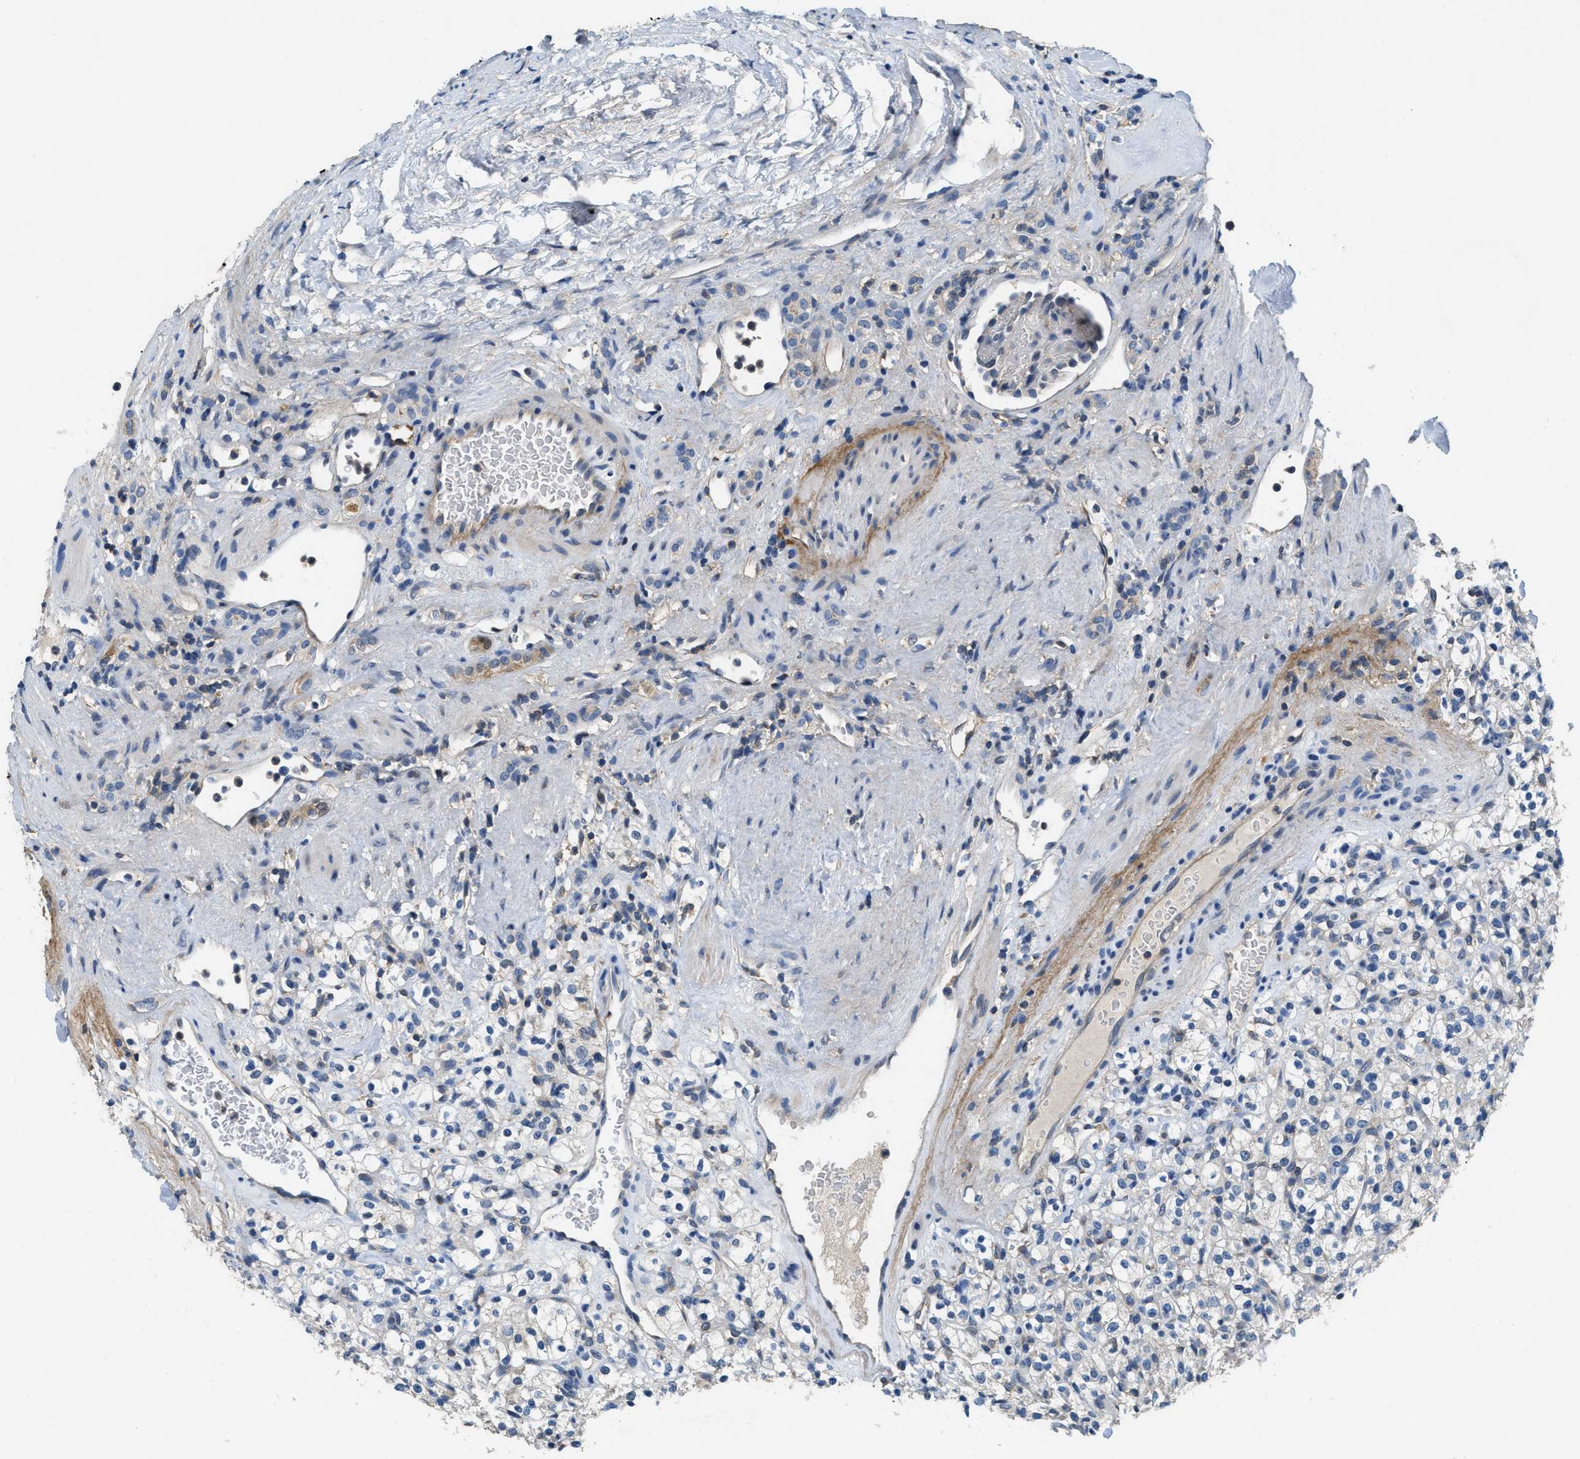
{"staining": {"intensity": "negative", "quantity": "none", "location": "none"}, "tissue": "renal cancer", "cell_type": "Tumor cells", "image_type": "cancer", "snomed": [{"axis": "morphology", "description": "Normal tissue, NOS"}, {"axis": "morphology", "description": "Adenocarcinoma, NOS"}, {"axis": "topography", "description": "Kidney"}], "caption": "Immunohistochemistry photomicrograph of neoplastic tissue: human adenocarcinoma (renal) stained with DAB (3,3'-diaminobenzidine) demonstrates no significant protein positivity in tumor cells. (Stains: DAB (3,3'-diaminobenzidine) immunohistochemistry with hematoxylin counter stain, Microscopy: brightfield microscopy at high magnification).", "gene": "DGKE", "patient": {"sex": "female", "age": 72}}